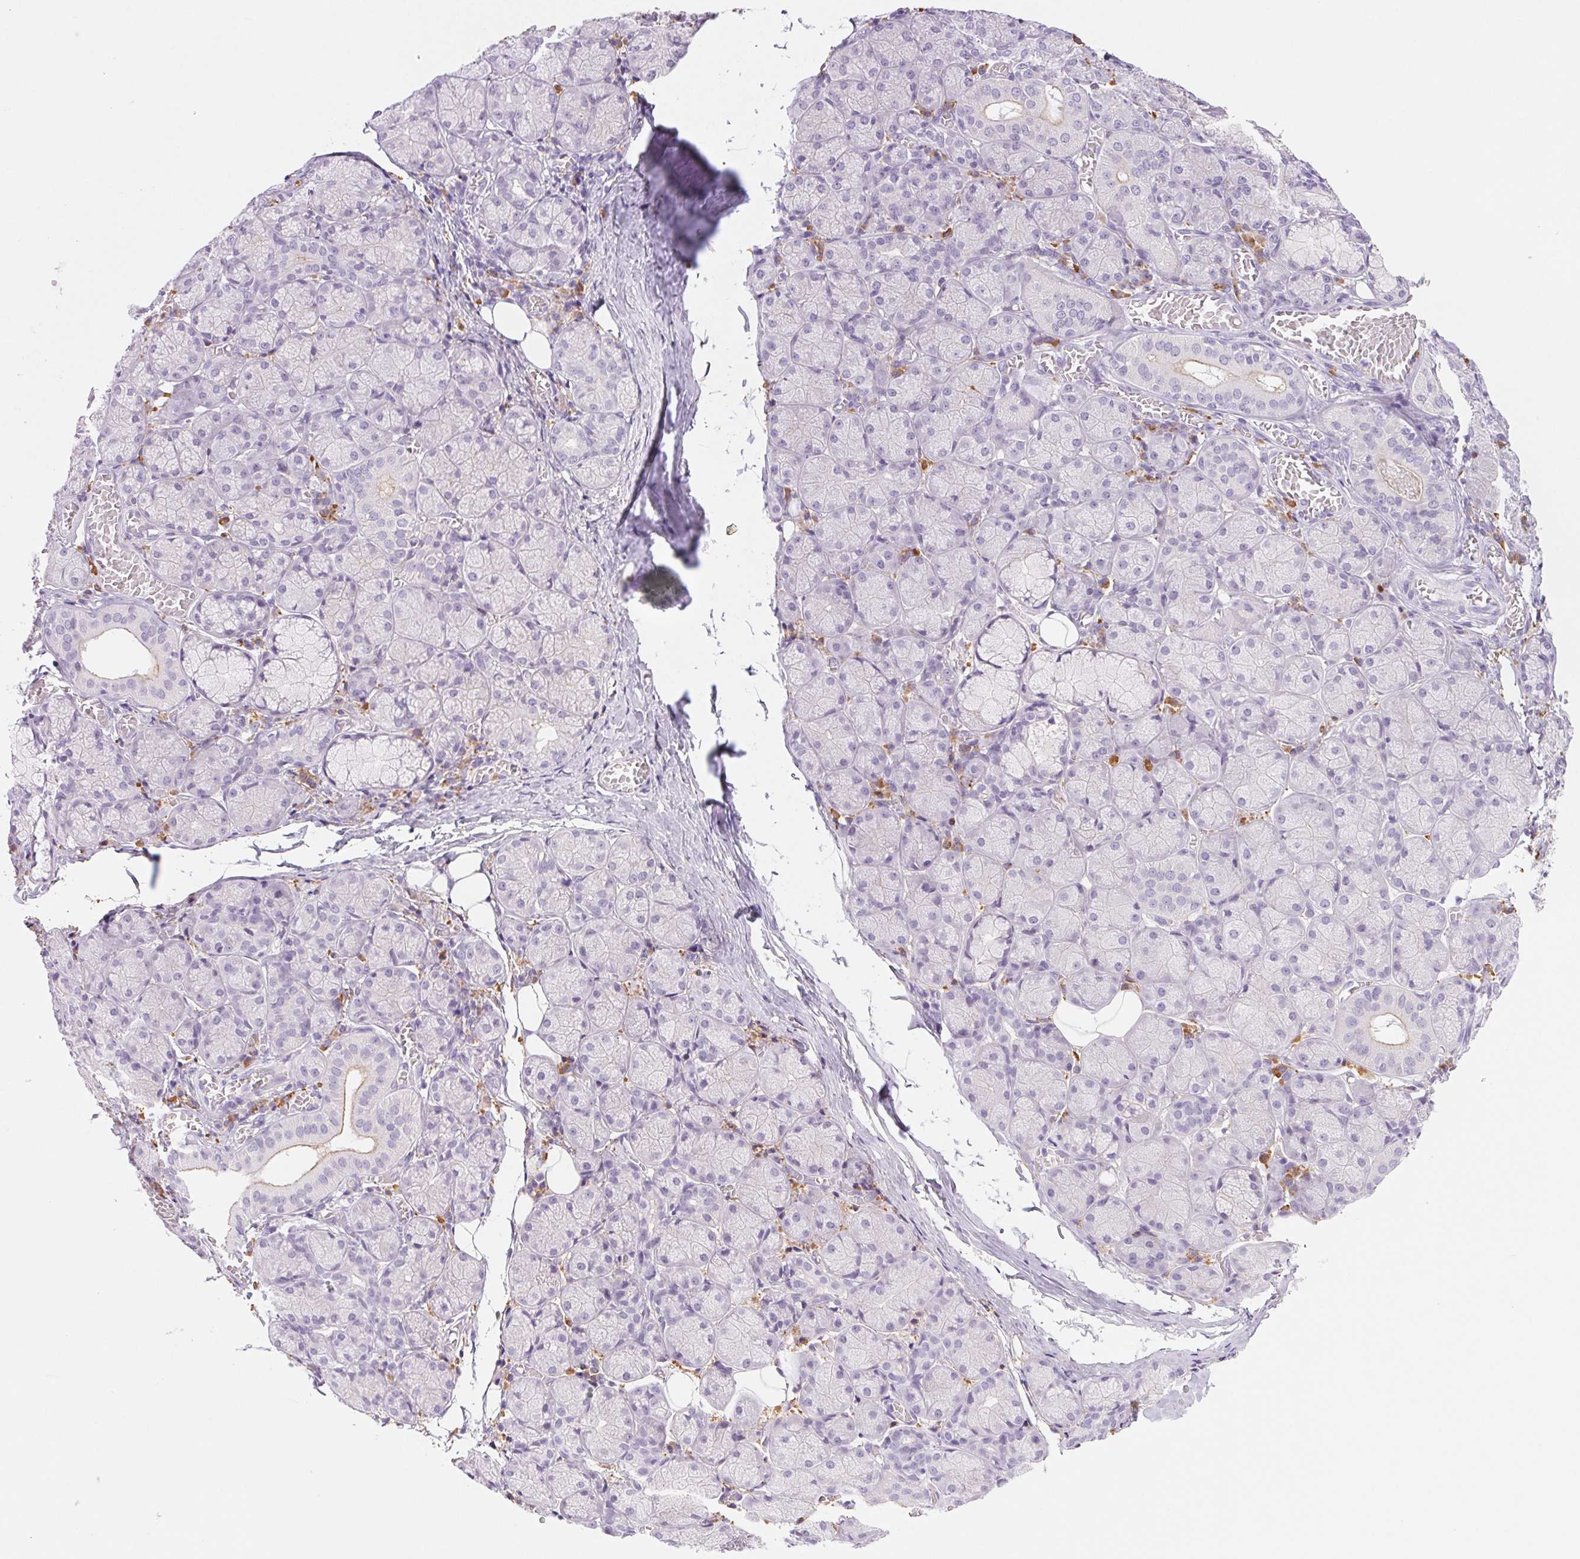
{"staining": {"intensity": "negative", "quantity": "none", "location": "none"}, "tissue": "salivary gland", "cell_type": "Glandular cells", "image_type": "normal", "snomed": [{"axis": "morphology", "description": "Normal tissue, NOS"}, {"axis": "topography", "description": "Salivary gland"}], "caption": "IHC photomicrograph of normal salivary gland: human salivary gland stained with DAB exhibits no significant protein expression in glandular cells. (DAB (3,3'-diaminobenzidine) IHC, high magnification).", "gene": "IFIT1B", "patient": {"sex": "female", "age": 24}}